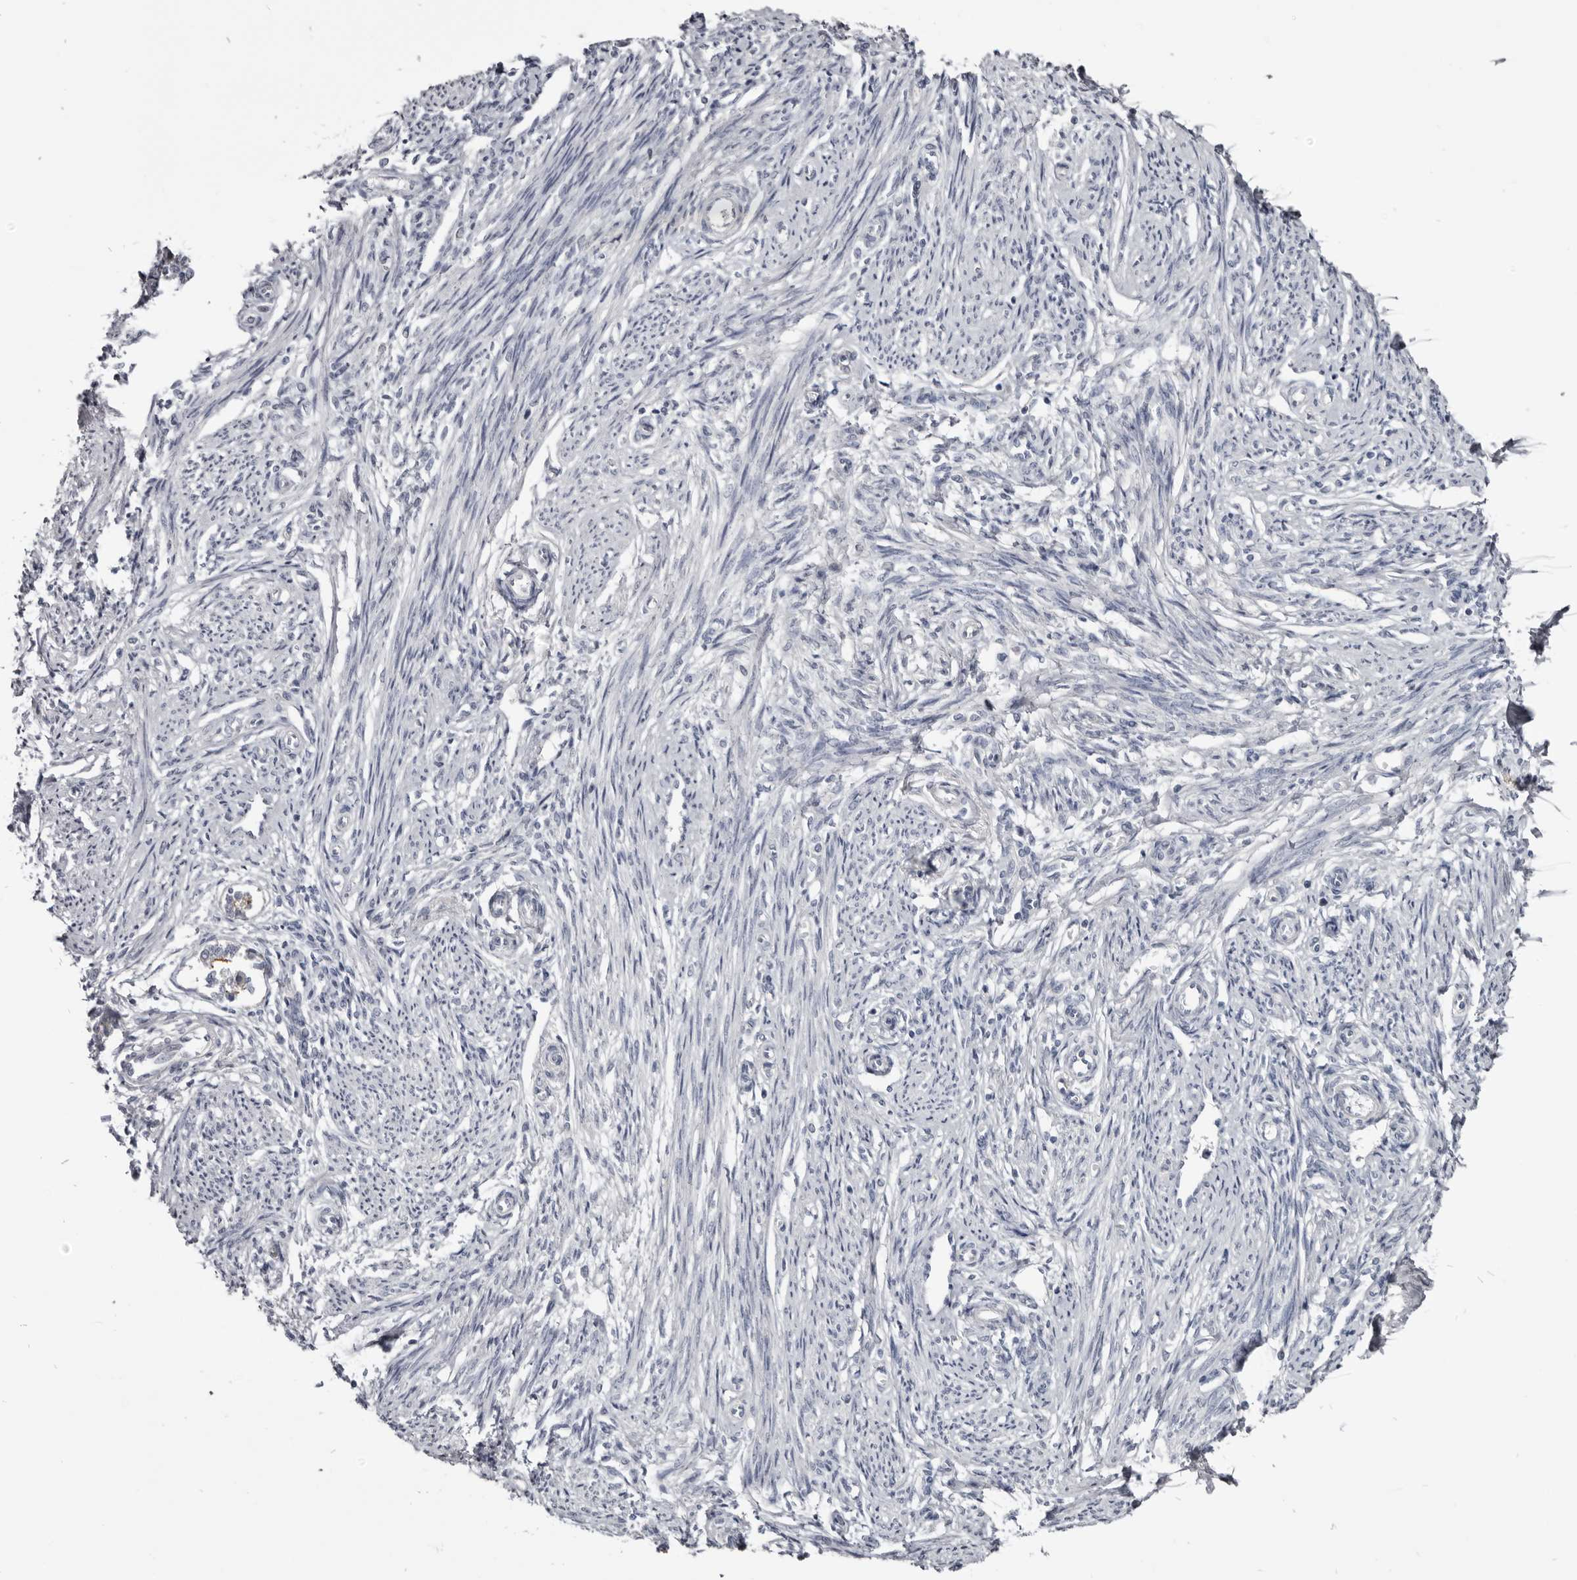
{"staining": {"intensity": "negative", "quantity": "none", "location": "none"}, "tissue": "endometrium", "cell_type": "Cells in endometrial stroma", "image_type": "normal", "snomed": [{"axis": "morphology", "description": "Normal tissue, NOS"}, {"axis": "topography", "description": "Endometrium"}], "caption": "This is an immunohistochemistry image of benign human endometrium. There is no positivity in cells in endometrial stroma.", "gene": "CGN", "patient": {"sex": "female", "age": 56}}